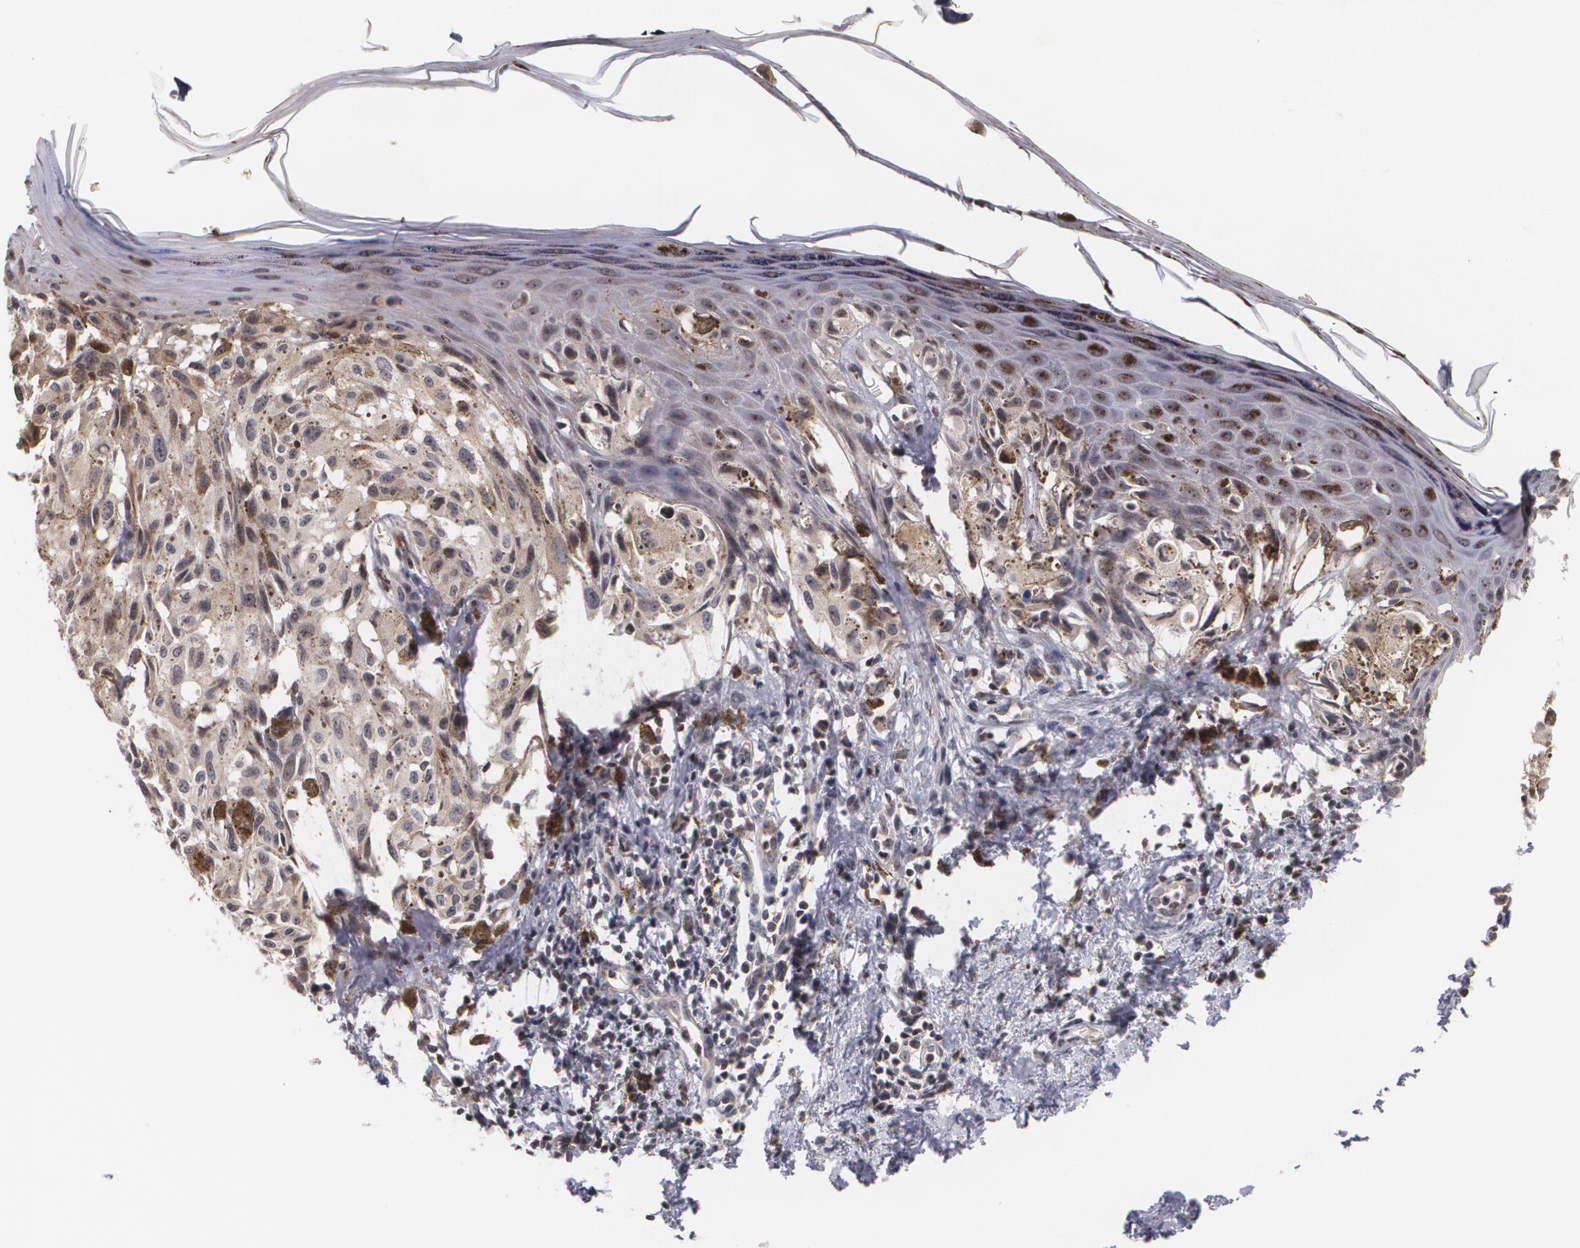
{"staining": {"intensity": "weak", "quantity": ">75%", "location": "cytoplasmic/membranous"}, "tissue": "melanoma", "cell_type": "Tumor cells", "image_type": "cancer", "snomed": [{"axis": "morphology", "description": "Malignant melanoma, NOS"}, {"axis": "topography", "description": "Skin"}], "caption": "IHC (DAB) staining of human melanoma exhibits weak cytoplasmic/membranous protein positivity in approximately >75% of tumor cells.", "gene": "VAV3", "patient": {"sex": "female", "age": 72}}